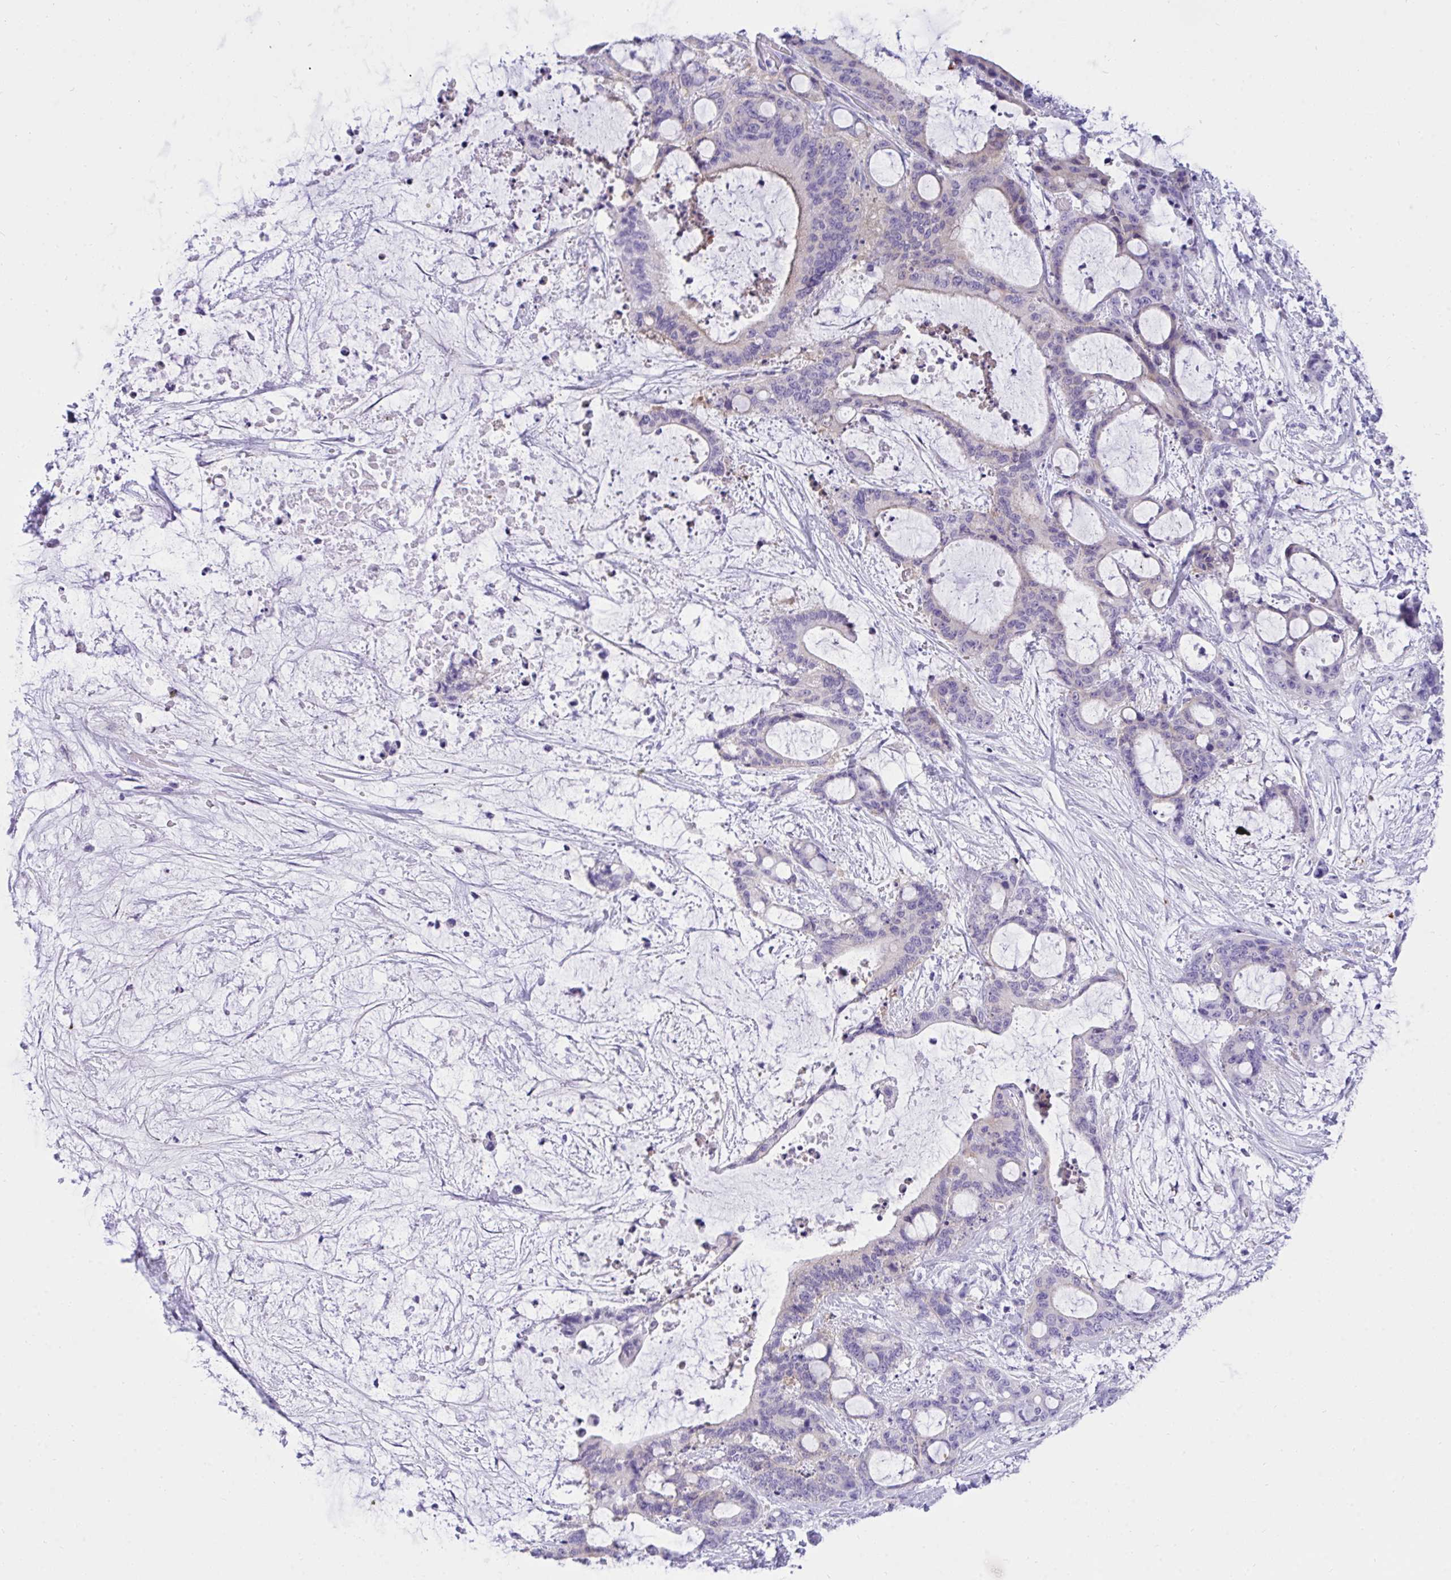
{"staining": {"intensity": "negative", "quantity": "none", "location": "none"}, "tissue": "liver cancer", "cell_type": "Tumor cells", "image_type": "cancer", "snomed": [{"axis": "morphology", "description": "Normal tissue, NOS"}, {"axis": "morphology", "description": "Cholangiocarcinoma"}, {"axis": "topography", "description": "Liver"}, {"axis": "topography", "description": "Peripheral nerve tissue"}], "caption": "Photomicrograph shows no protein positivity in tumor cells of liver cancer (cholangiocarcinoma) tissue. (DAB (3,3'-diaminobenzidine) immunohistochemistry with hematoxylin counter stain).", "gene": "TLN2", "patient": {"sex": "female", "age": 73}}